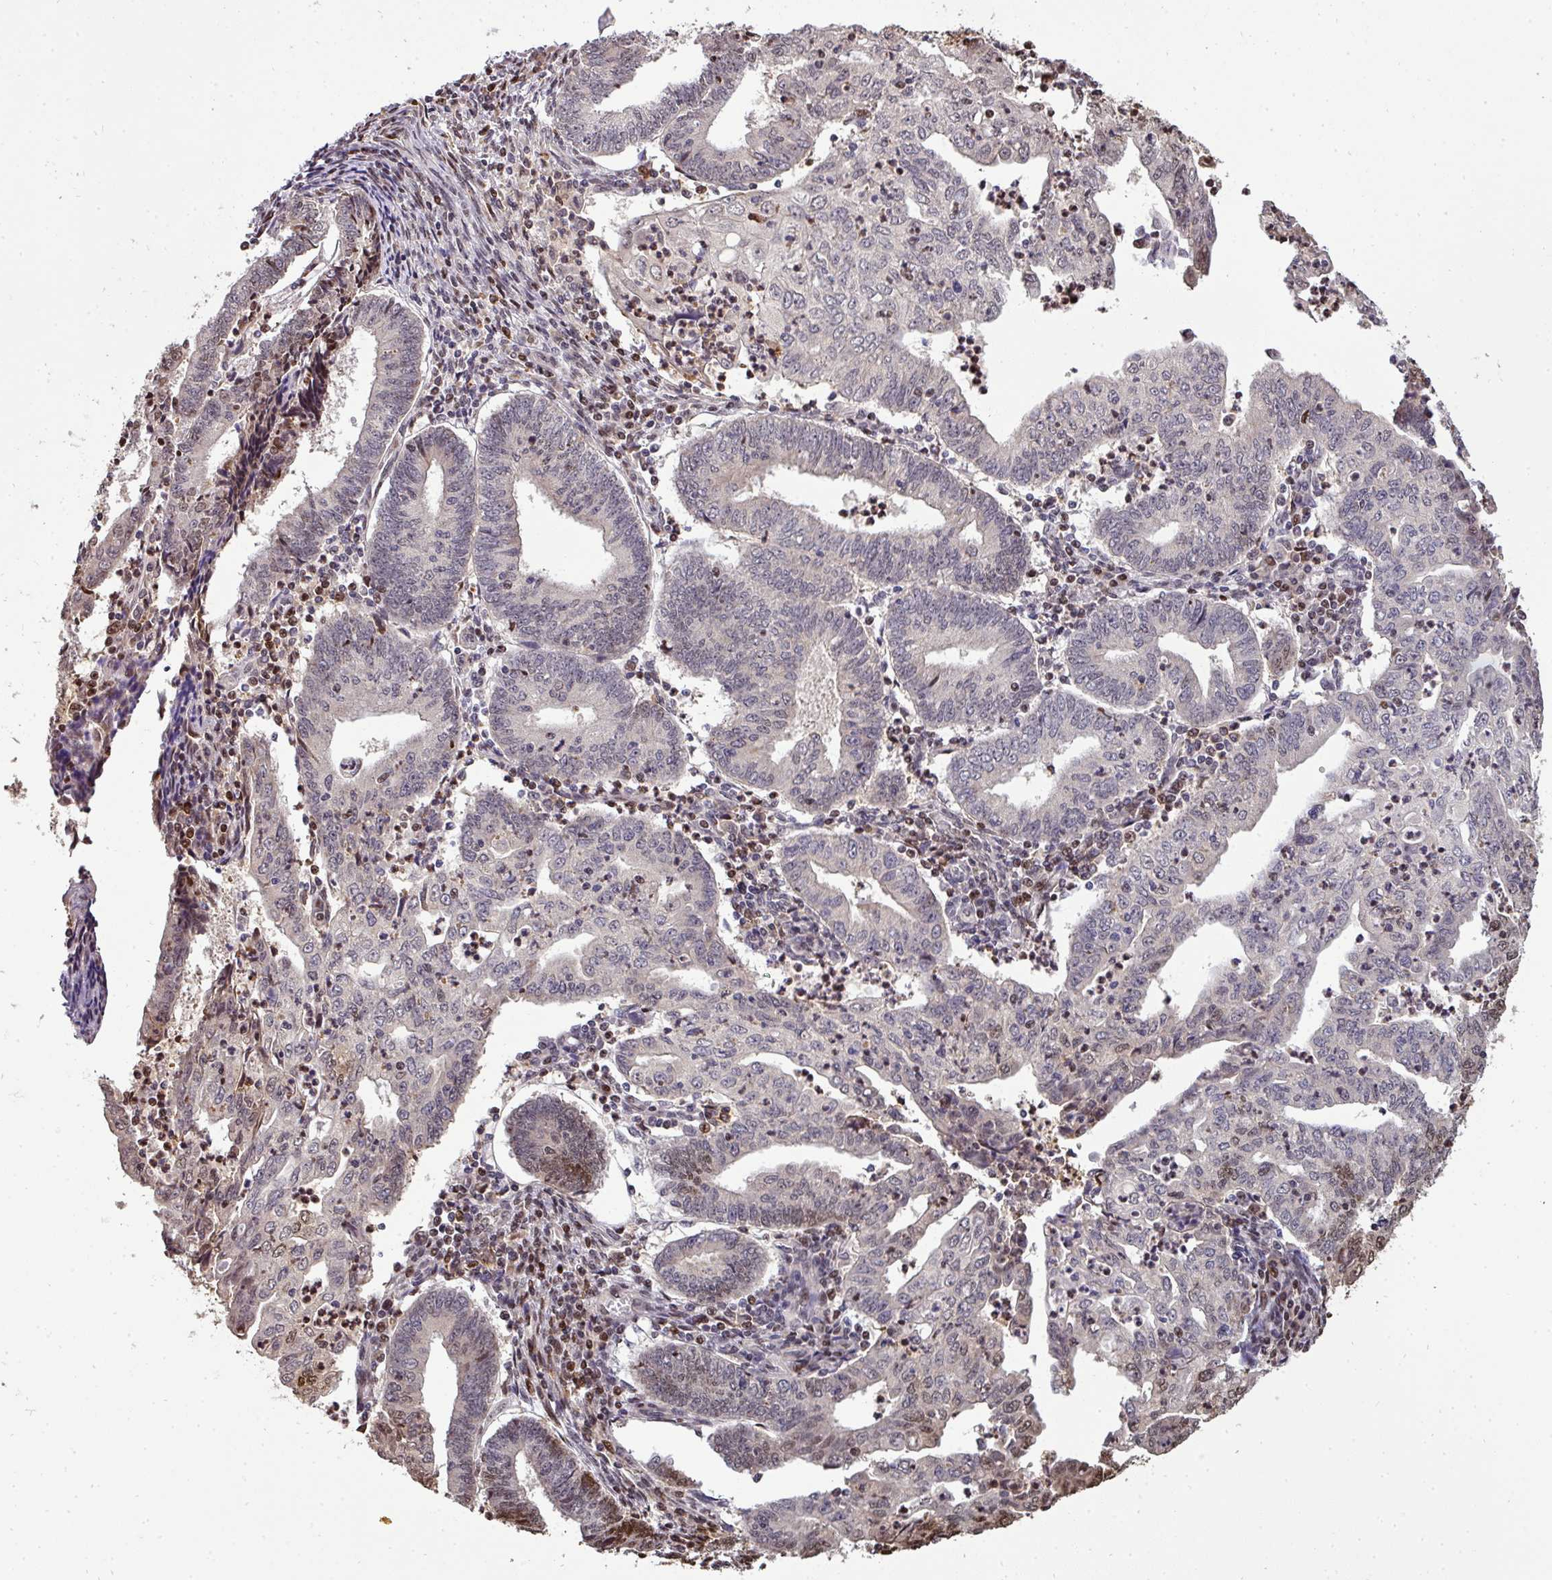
{"staining": {"intensity": "weak", "quantity": "<25%", "location": "nuclear"}, "tissue": "endometrial cancer", "cell_type": "Tumor cells", "image_type": "cancer", "snomed": [{"axis": "morphology", "description": "Adenocarcinoma, NOS"}, {"axis": "topography", "description": "Endometrium"}], "caption": "This is an immunohistochemistry (IHC) micrograph of adenocarcinoma (endometrial). There is no staining in tumor cells.", "gene": "PATZ1", "patient": {"sex": "female", "age": 60}}